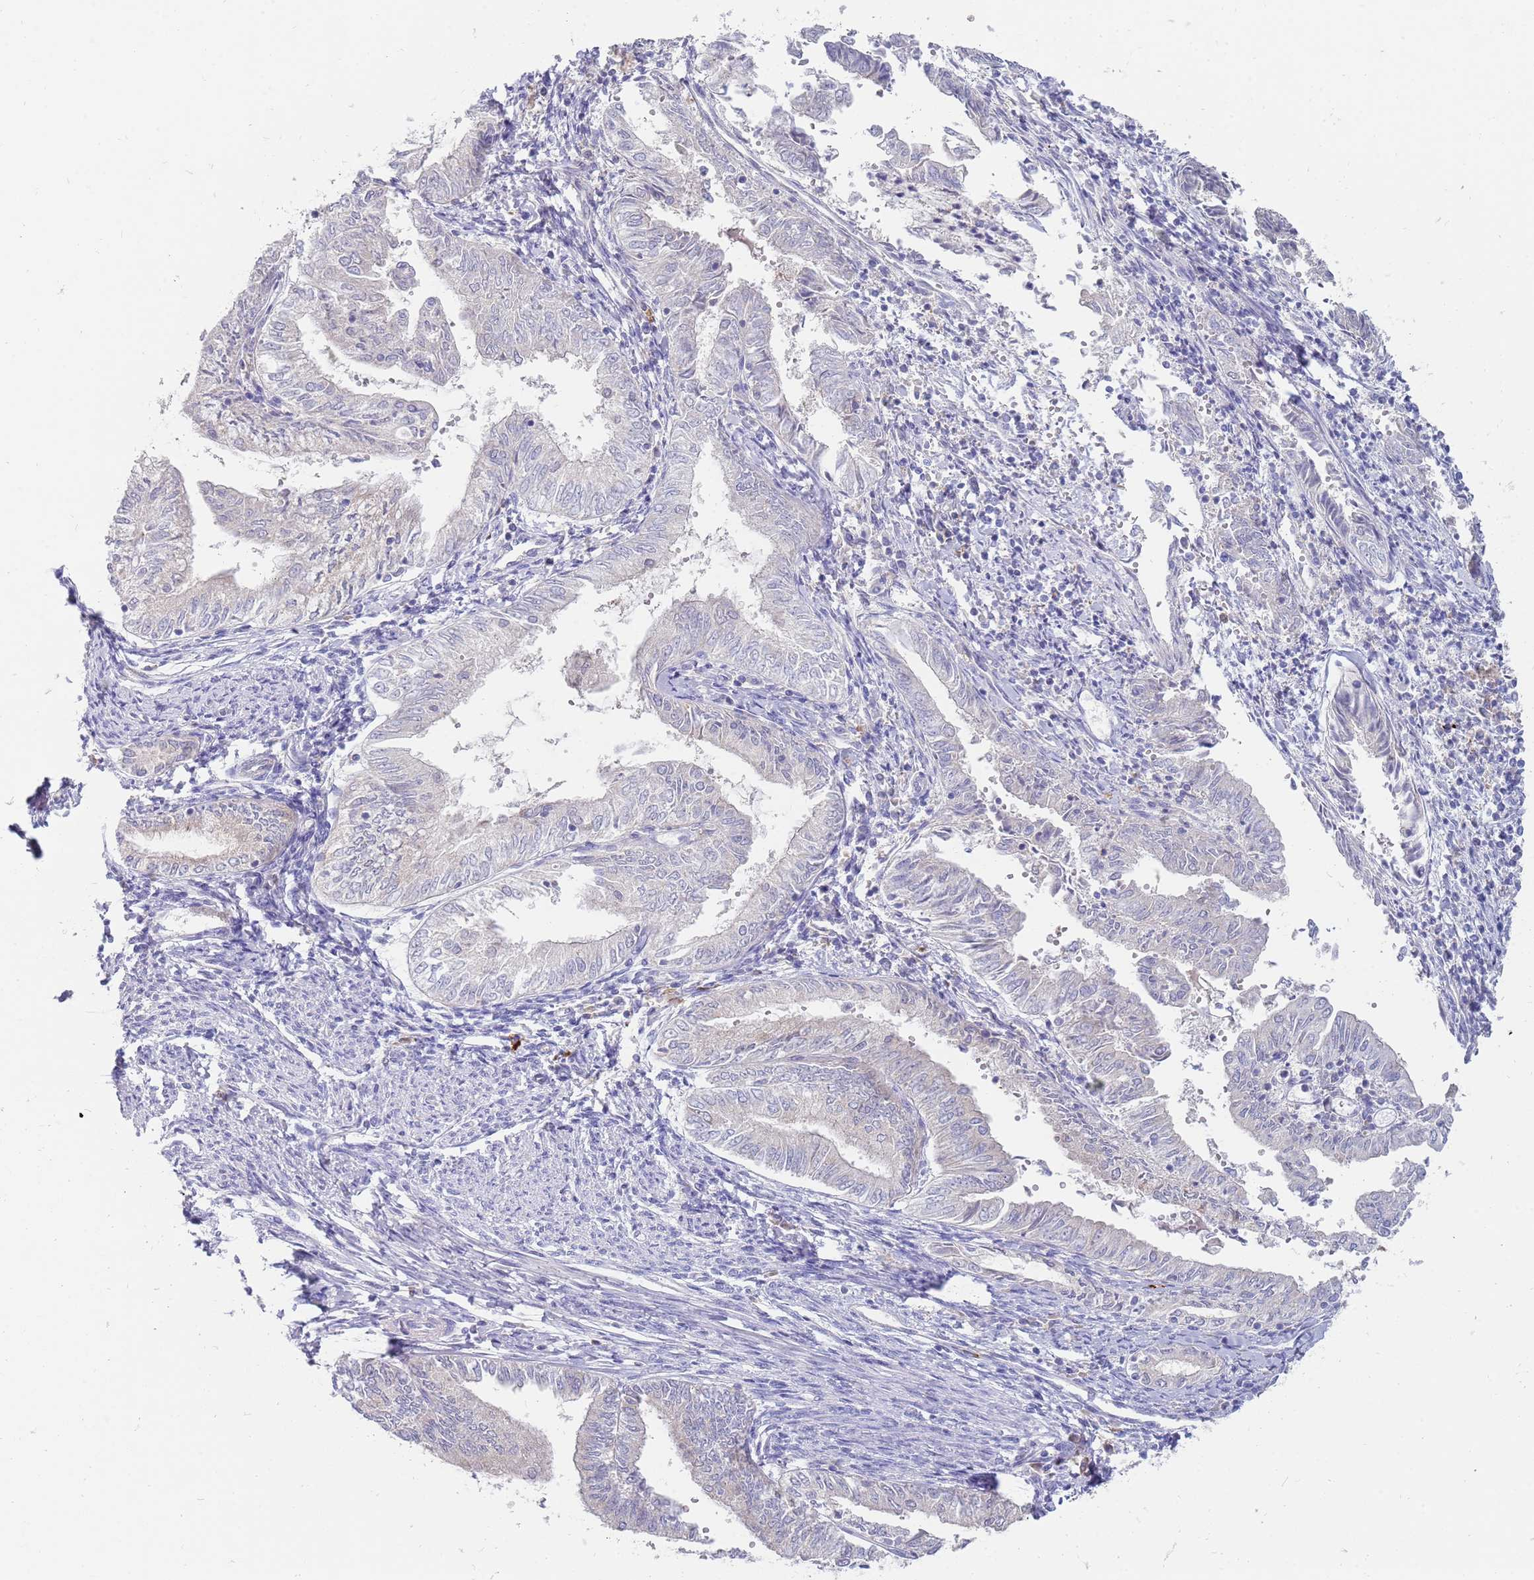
{"staining": {"intensity": "negative", "quantity": "none", "location": "none"}, "tissue": "endometrial cancer", "cell_type": "Tumor cells", "image_type": "cancer", "snomed": [{"axis": "morphology", "description": "Adenocarcinoma, NOS"}, {"axis": "topography", "description": "Endometrium"}], "caption": "A micrograph of human endometrial cancer is negative for staining in tumor cells.", "gene": "STK25", "patient": {"sex": "female", "age": 66}}